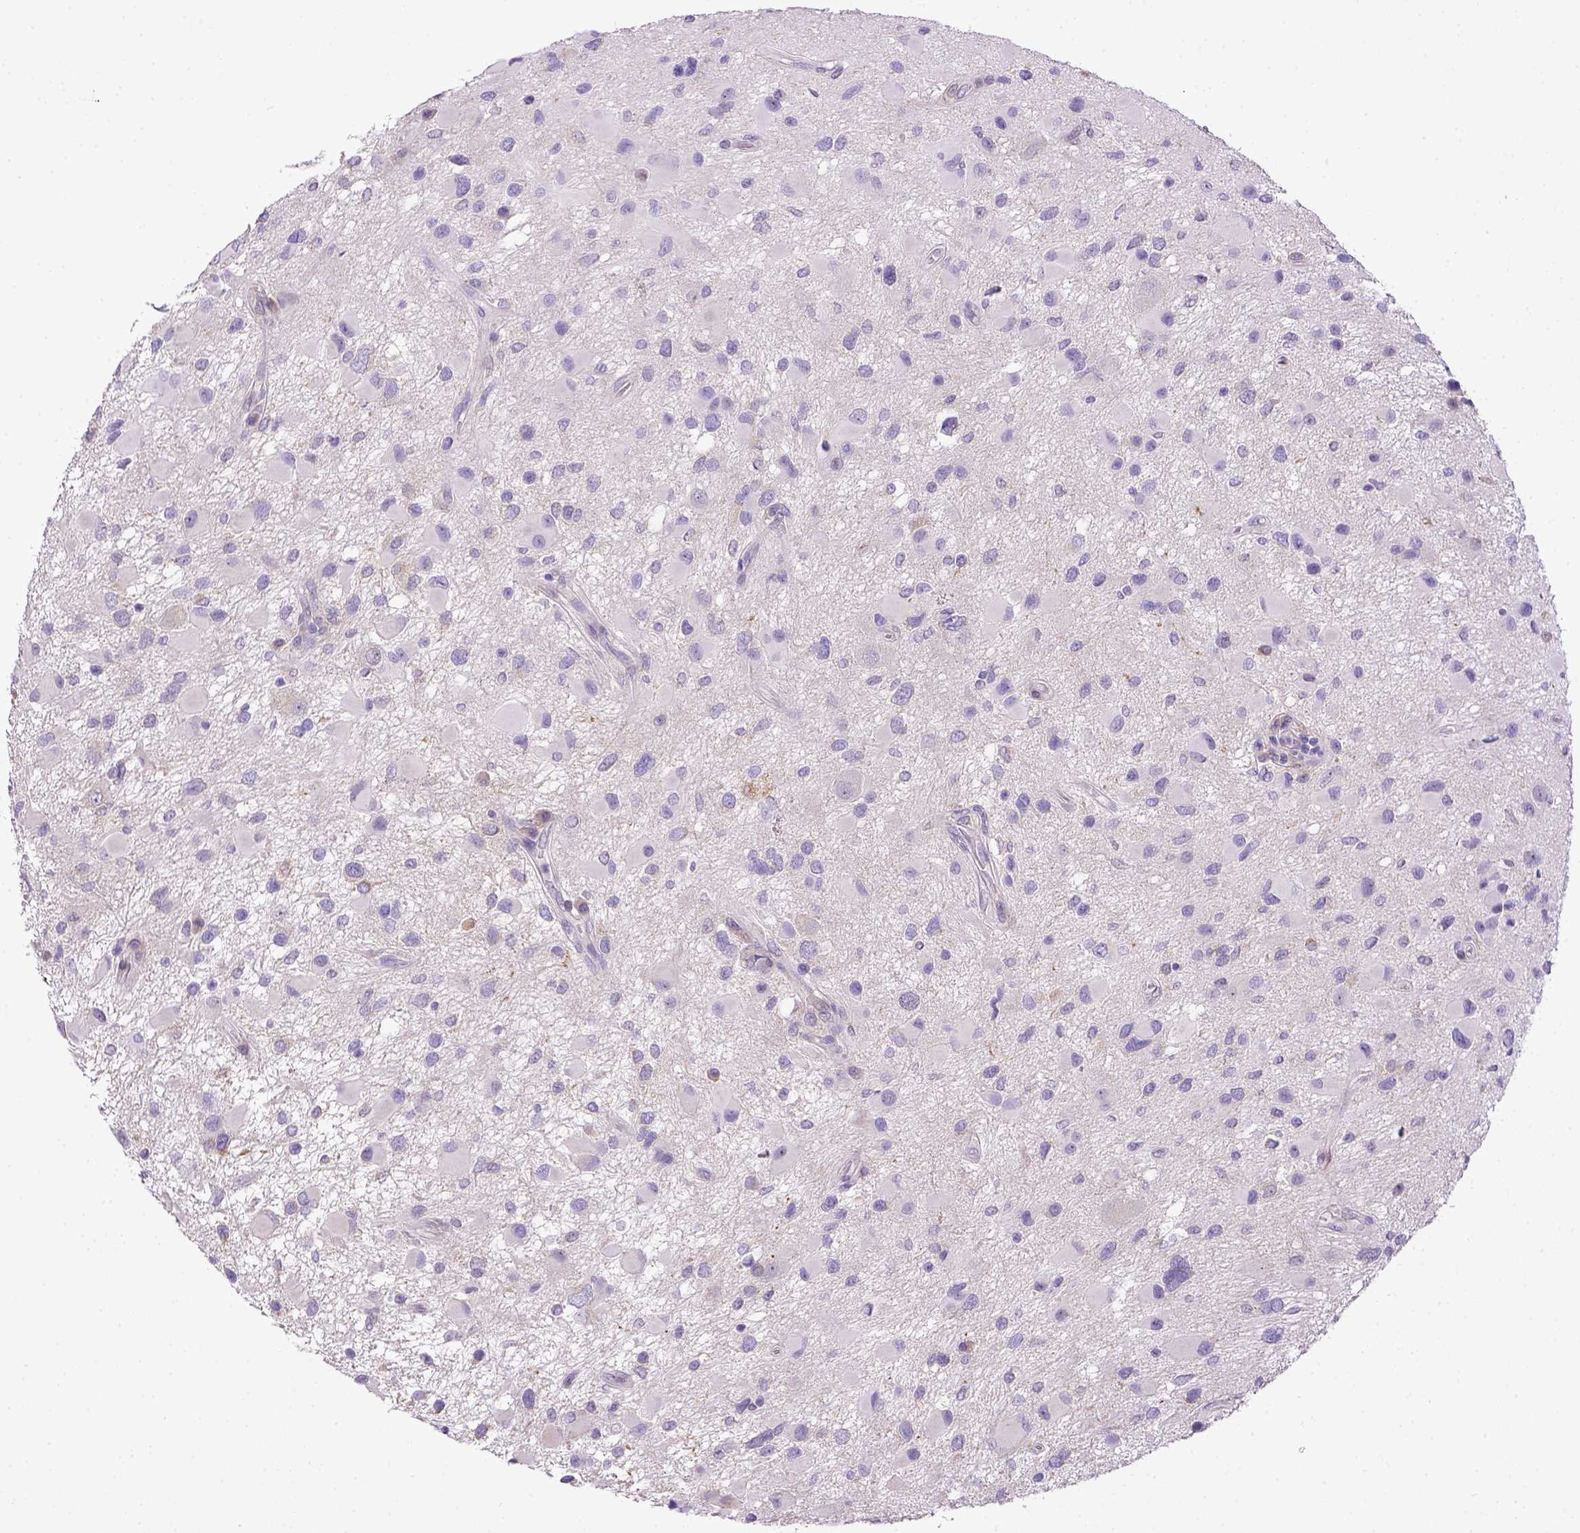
{"staining": {"intensity": "negative", "quantity": "none", "location": "none"}, "tissue": "glioma", "cell_type": "Tumor cells", "image_type": "cancer", "snomed": [{"axis": "morphology", "description": "Glioma, malignant, Low grade"}, {"axis": "topography", "description": "Brain"}], "caption": "DAB (3,3'-diaminobenzidine) immunohistochemical staining of glioma reveals no significant positivity in tumor cells.", "gene": "CD40", "patient": {"sex": "female", "age": 32}}